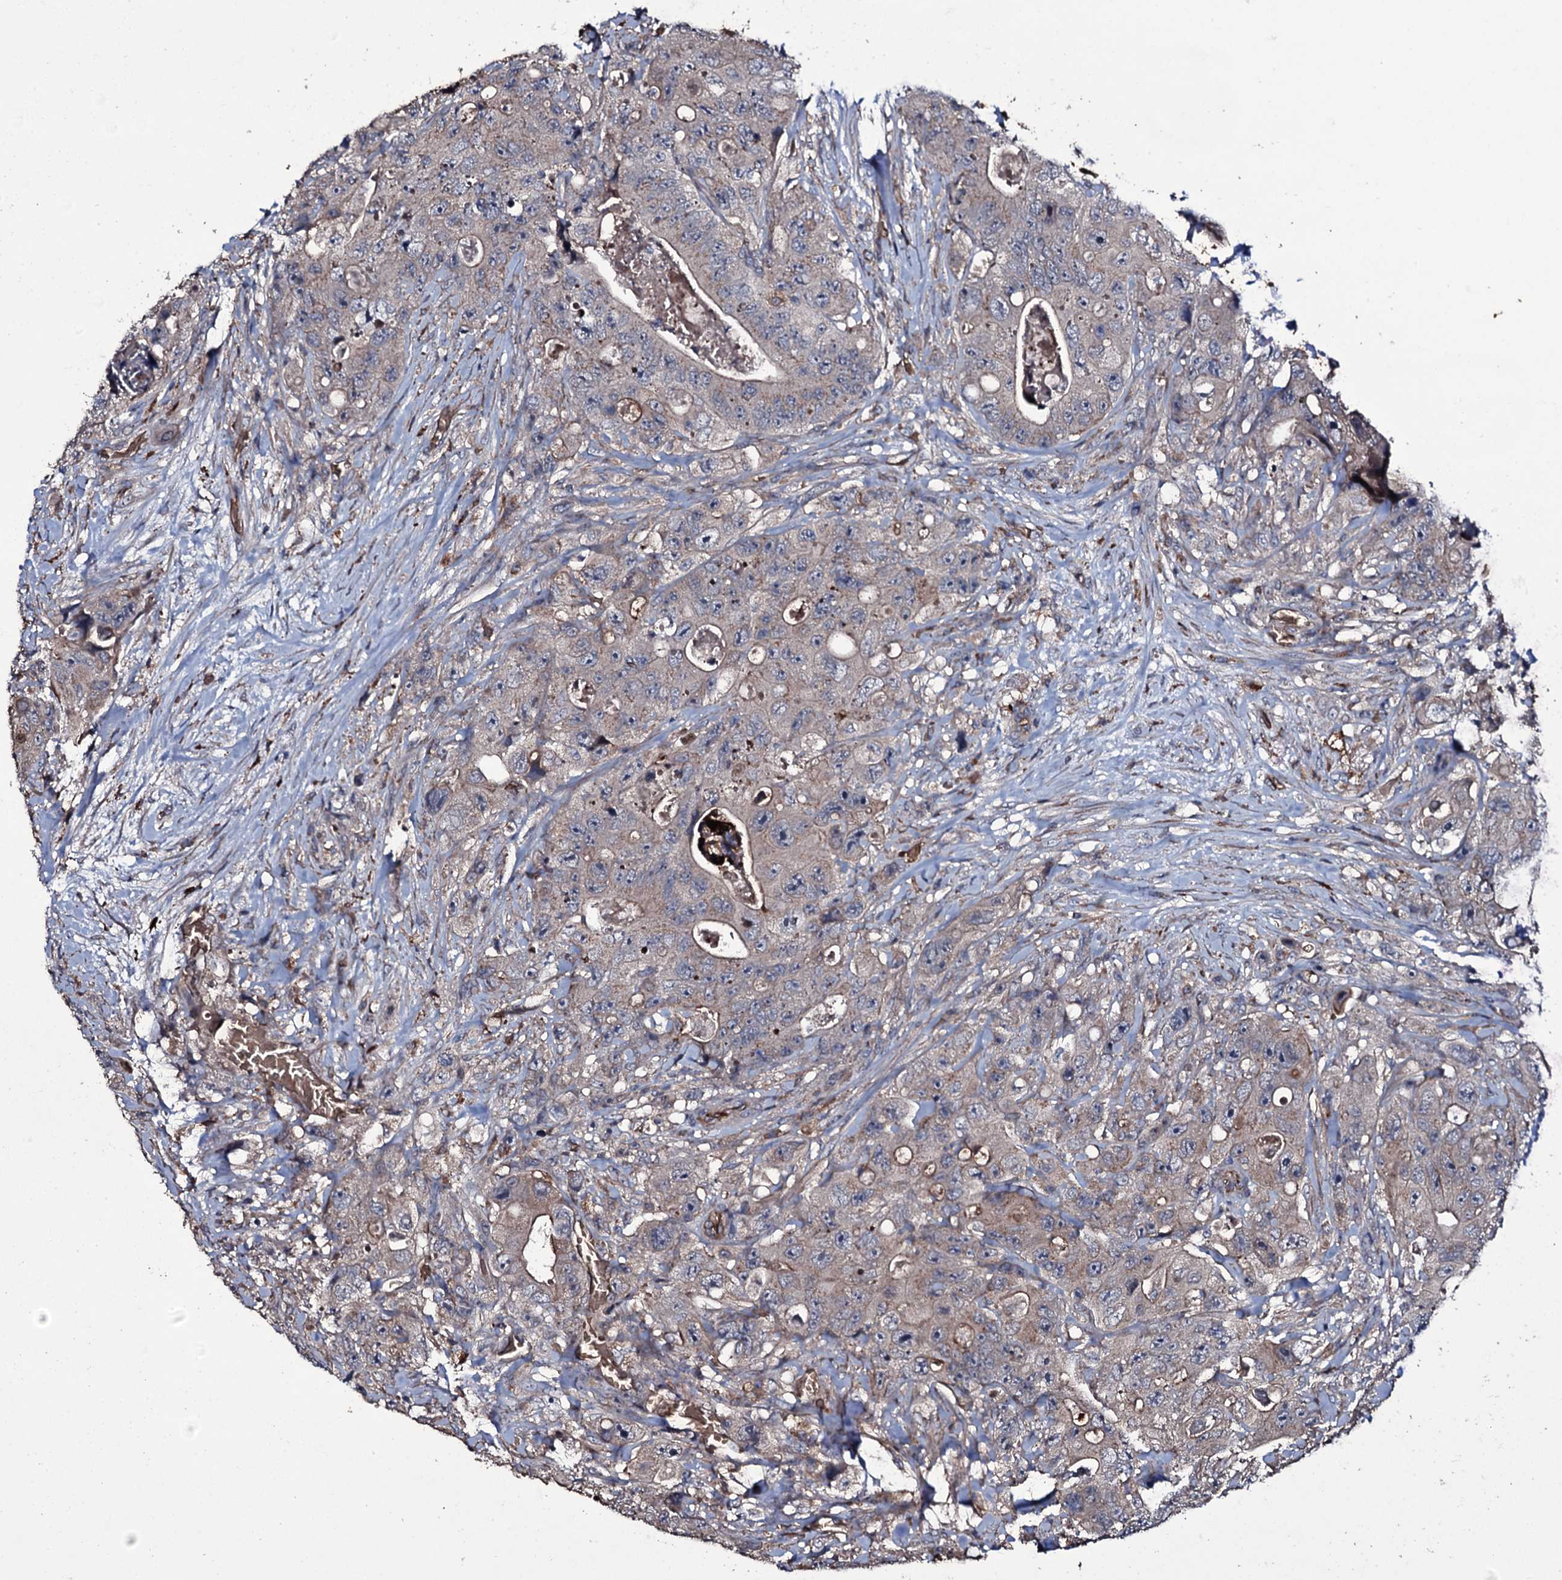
{"staining": {"intensity": "weak", "quantity": "<25%", "location": "cytoplasmic/membranous"}, "tissue": "colorectal cancer", "cell_type": "Tumor cells", "image_type": "cancer", "snomed": [{"axis": "morphology", "description": "Adenocarcinoma, NOS"}, {"axis": "topography", "description": "Colon"}], "caption": "A histopathology image of human colorectal adenocarcinoma is negative for staining in tumor cells.", "gene": "ZSWIM8", "patient": {"sex": "female", "age": 46}}